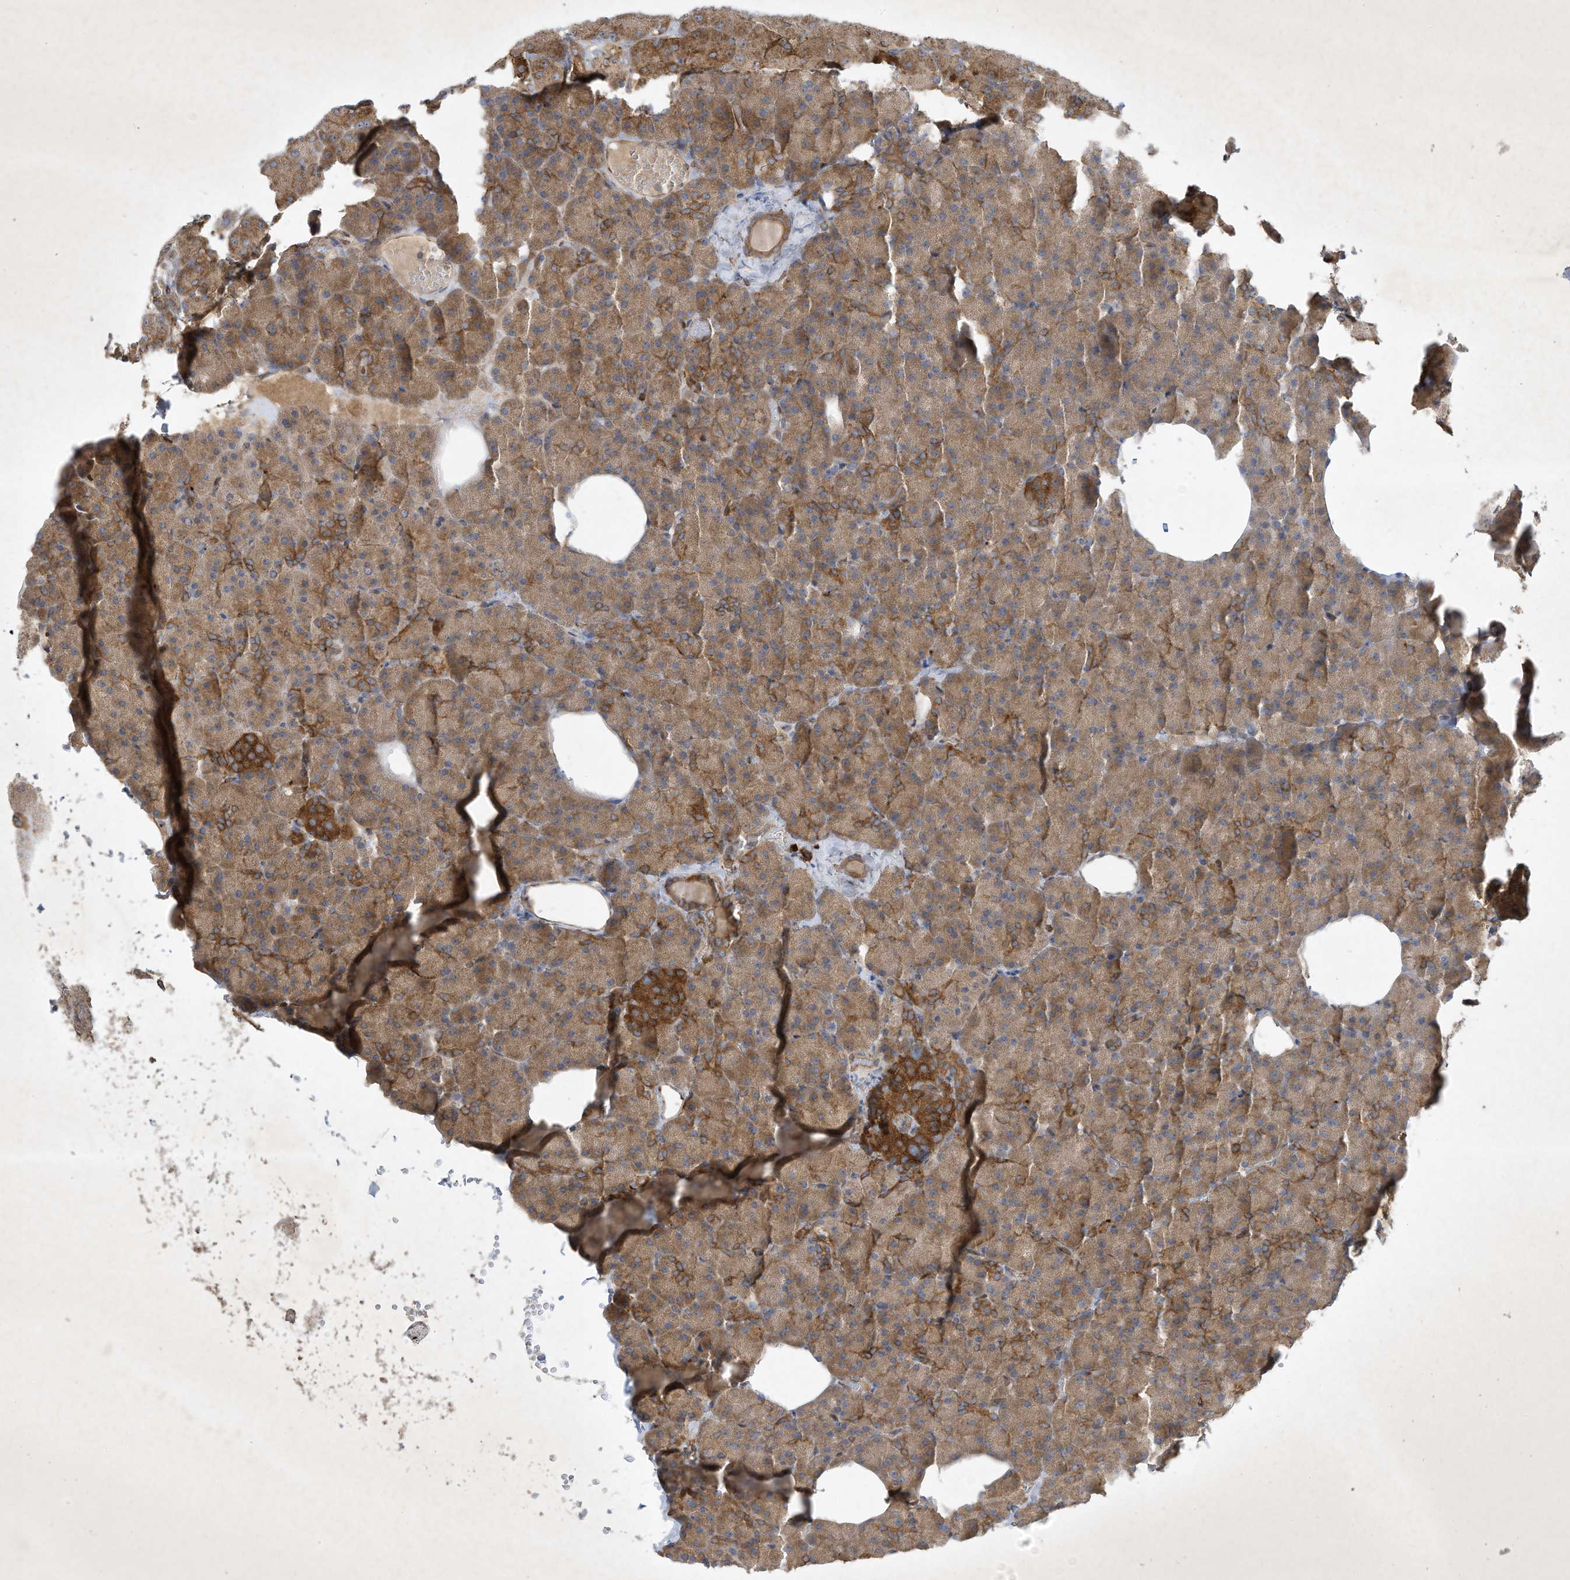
{"staining": {"intensity": "moderate", "quantity": ">75%", "location": "cytoplasmic/membranous"}, "tissue": "pancreas", "cell_type": "Exocrine glandular cells", "image_type": "normal", "snomed": [{"axis": "morphology", "description": "Normal tissue, NOS"}, {"axis": "morphology", "description": "Carcinoid, malignant, NOS"}, {"axis": "topography", "description": "Pancreas"}], "caption": "This is an image of immunohistochemistry (IHC) staining of unremarkable pancreas, which shows moderate staining in the cytoplasmic/membranous of exocrine glandular cells.", "gene": "SYNJ2", "patient": {"sex": "female", "age": 35}}